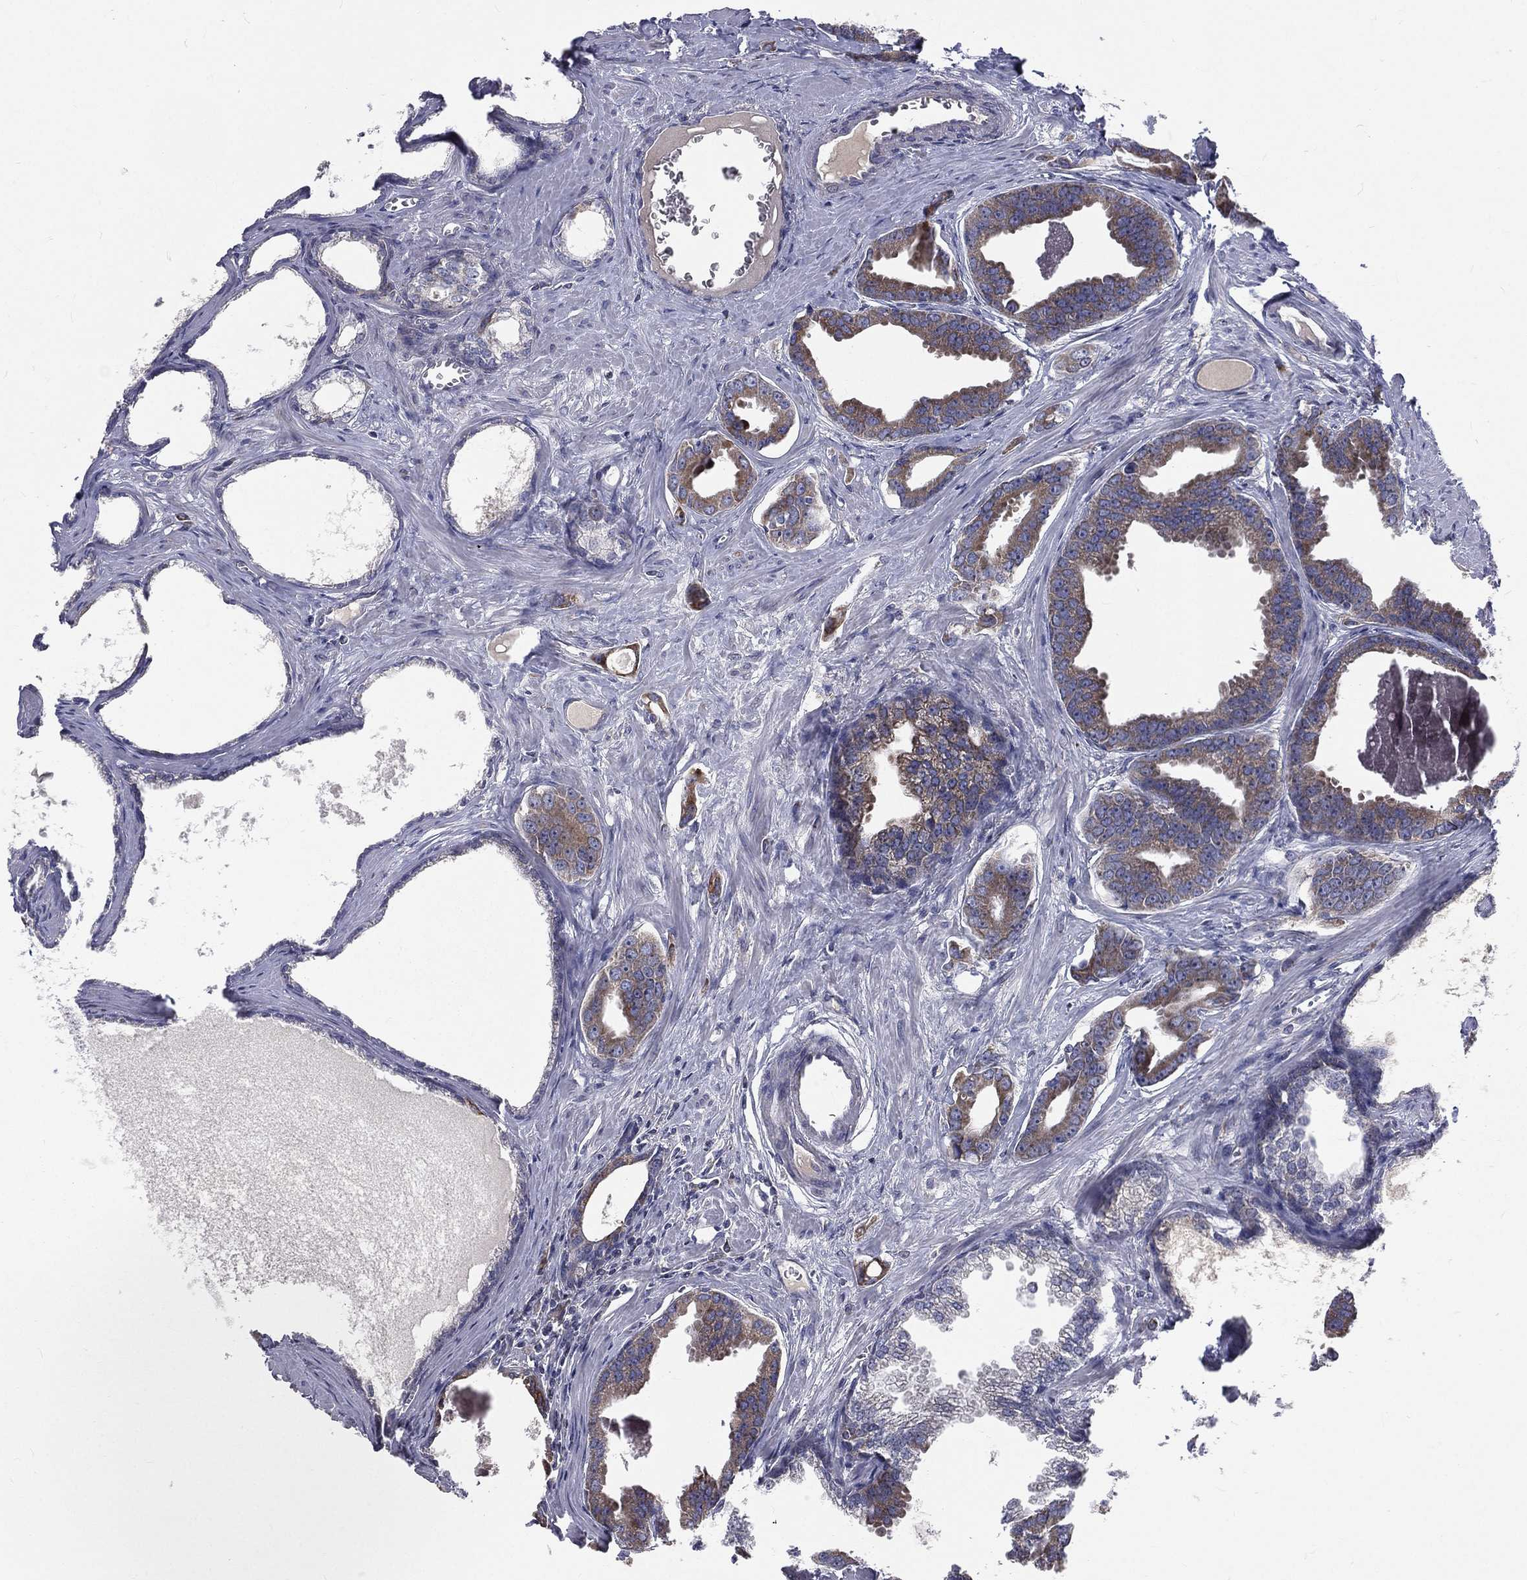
{"staining": {"intensity": "weak", "quantity": "25%-75%", "location": "cytoplasmic/membranous"}, "tissue": "prostate cancer", "cell_type": "Tumor cells", "image_type": "cancer", "snomed": [{"axis": "morphology", "description": "Adenocarcinoma, NOS"}, {"axis": "topography", "description": "Prostate"}], "caption": "Prostate adenocarcinoma stained with DAB immunohistochemistry reveals low levels of weak cytoplasmic/membranous staining in about 25%-75% of tumor cells.", "gene": "GPD1", "patient": {"sex": "male", "age": 66}}